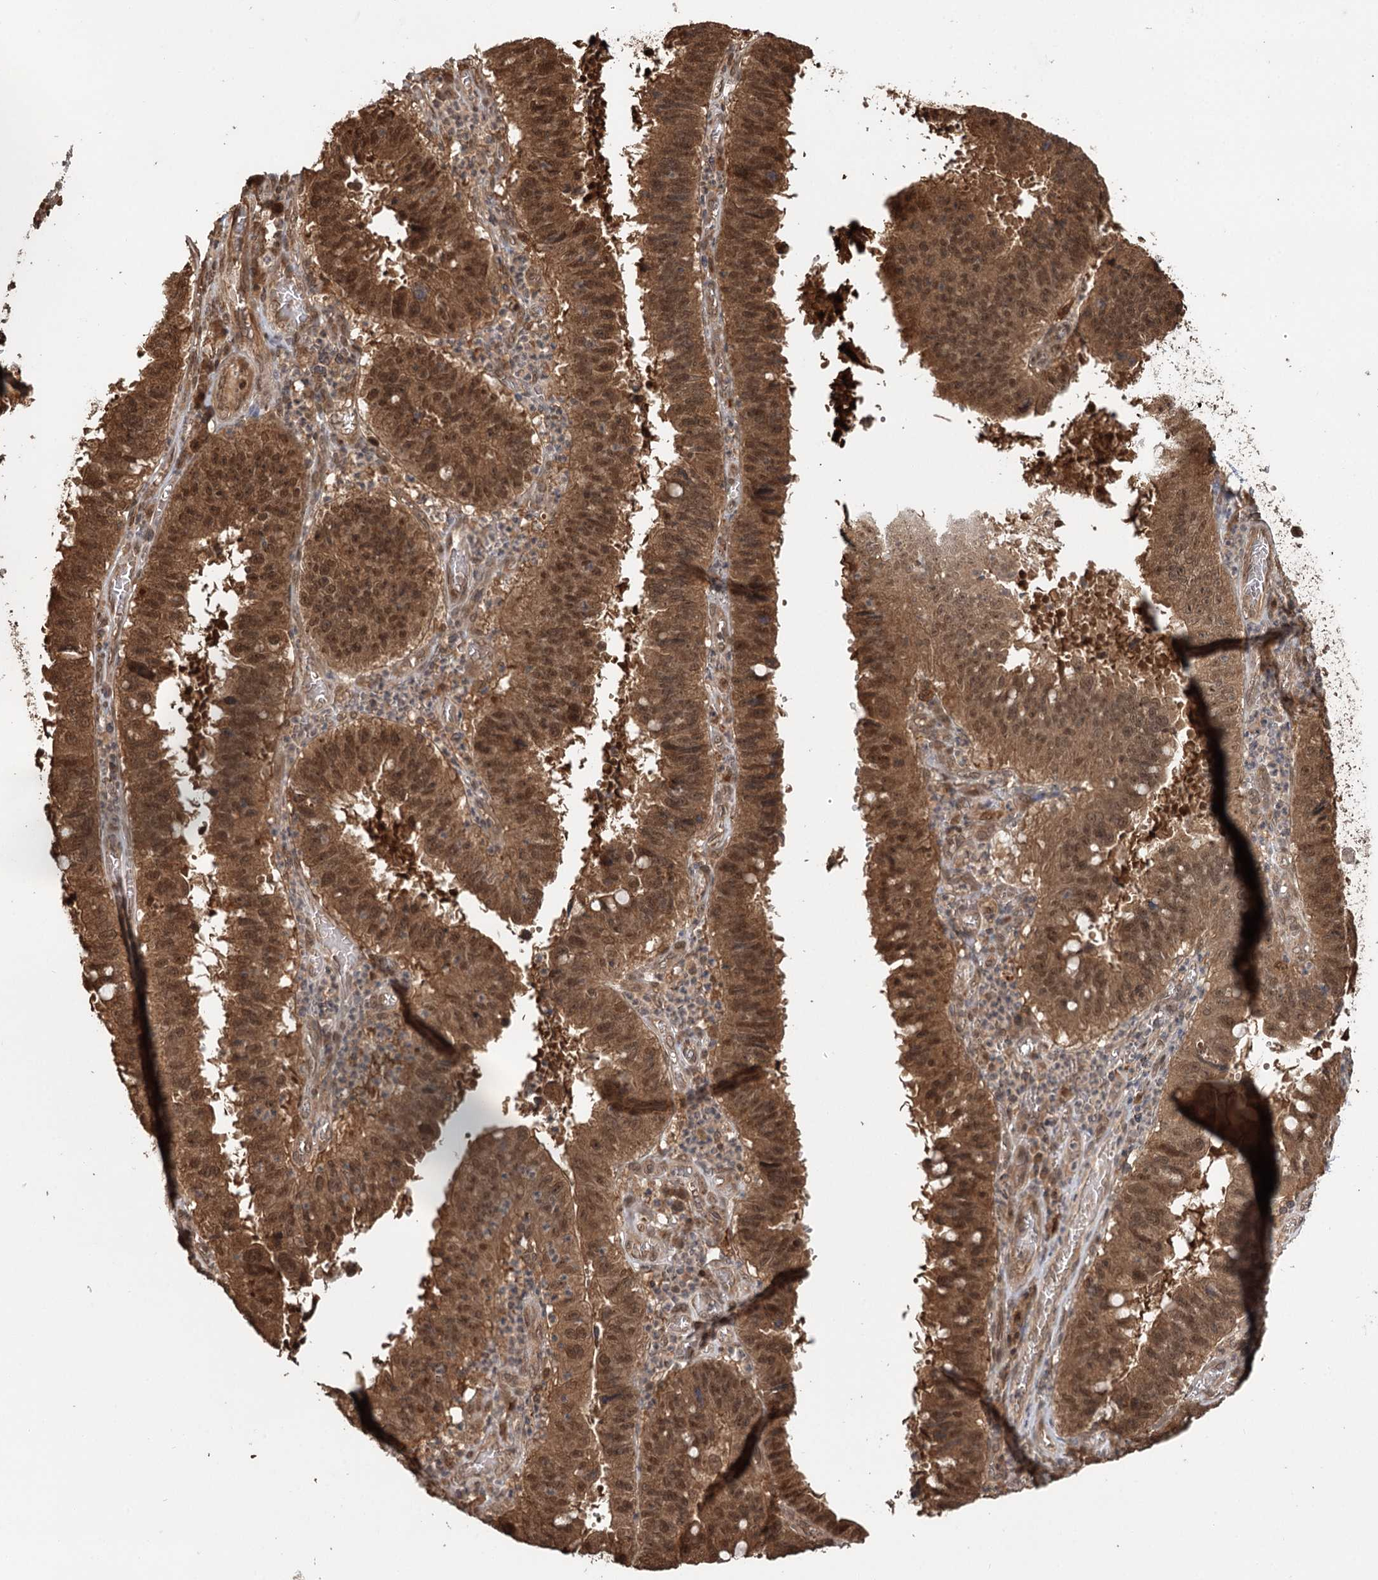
{"staining": {"intensity": "moderate", "quantity": ">75%", "location": "cytoplasmic/membranous,nuclear"}, "tissue": "stomach cancer", "cell_type": "Tumor cells", "image_type": "cancer", "snomed": [{"axis": "morphology", "description": "Adenocarcinoma, NOS"}, {"axis": "topography", "description": "Stomach"}], "caption": "This histopathology image displays immunohistochemistry staining of adenocarcinoma (stomach), with medium moderate cytoplasmic/membranous and nuclear expression in approximately >75% of tumor cells.", "gene": "N6AMT1", "patient": {"sex": "male", "age": 59}}